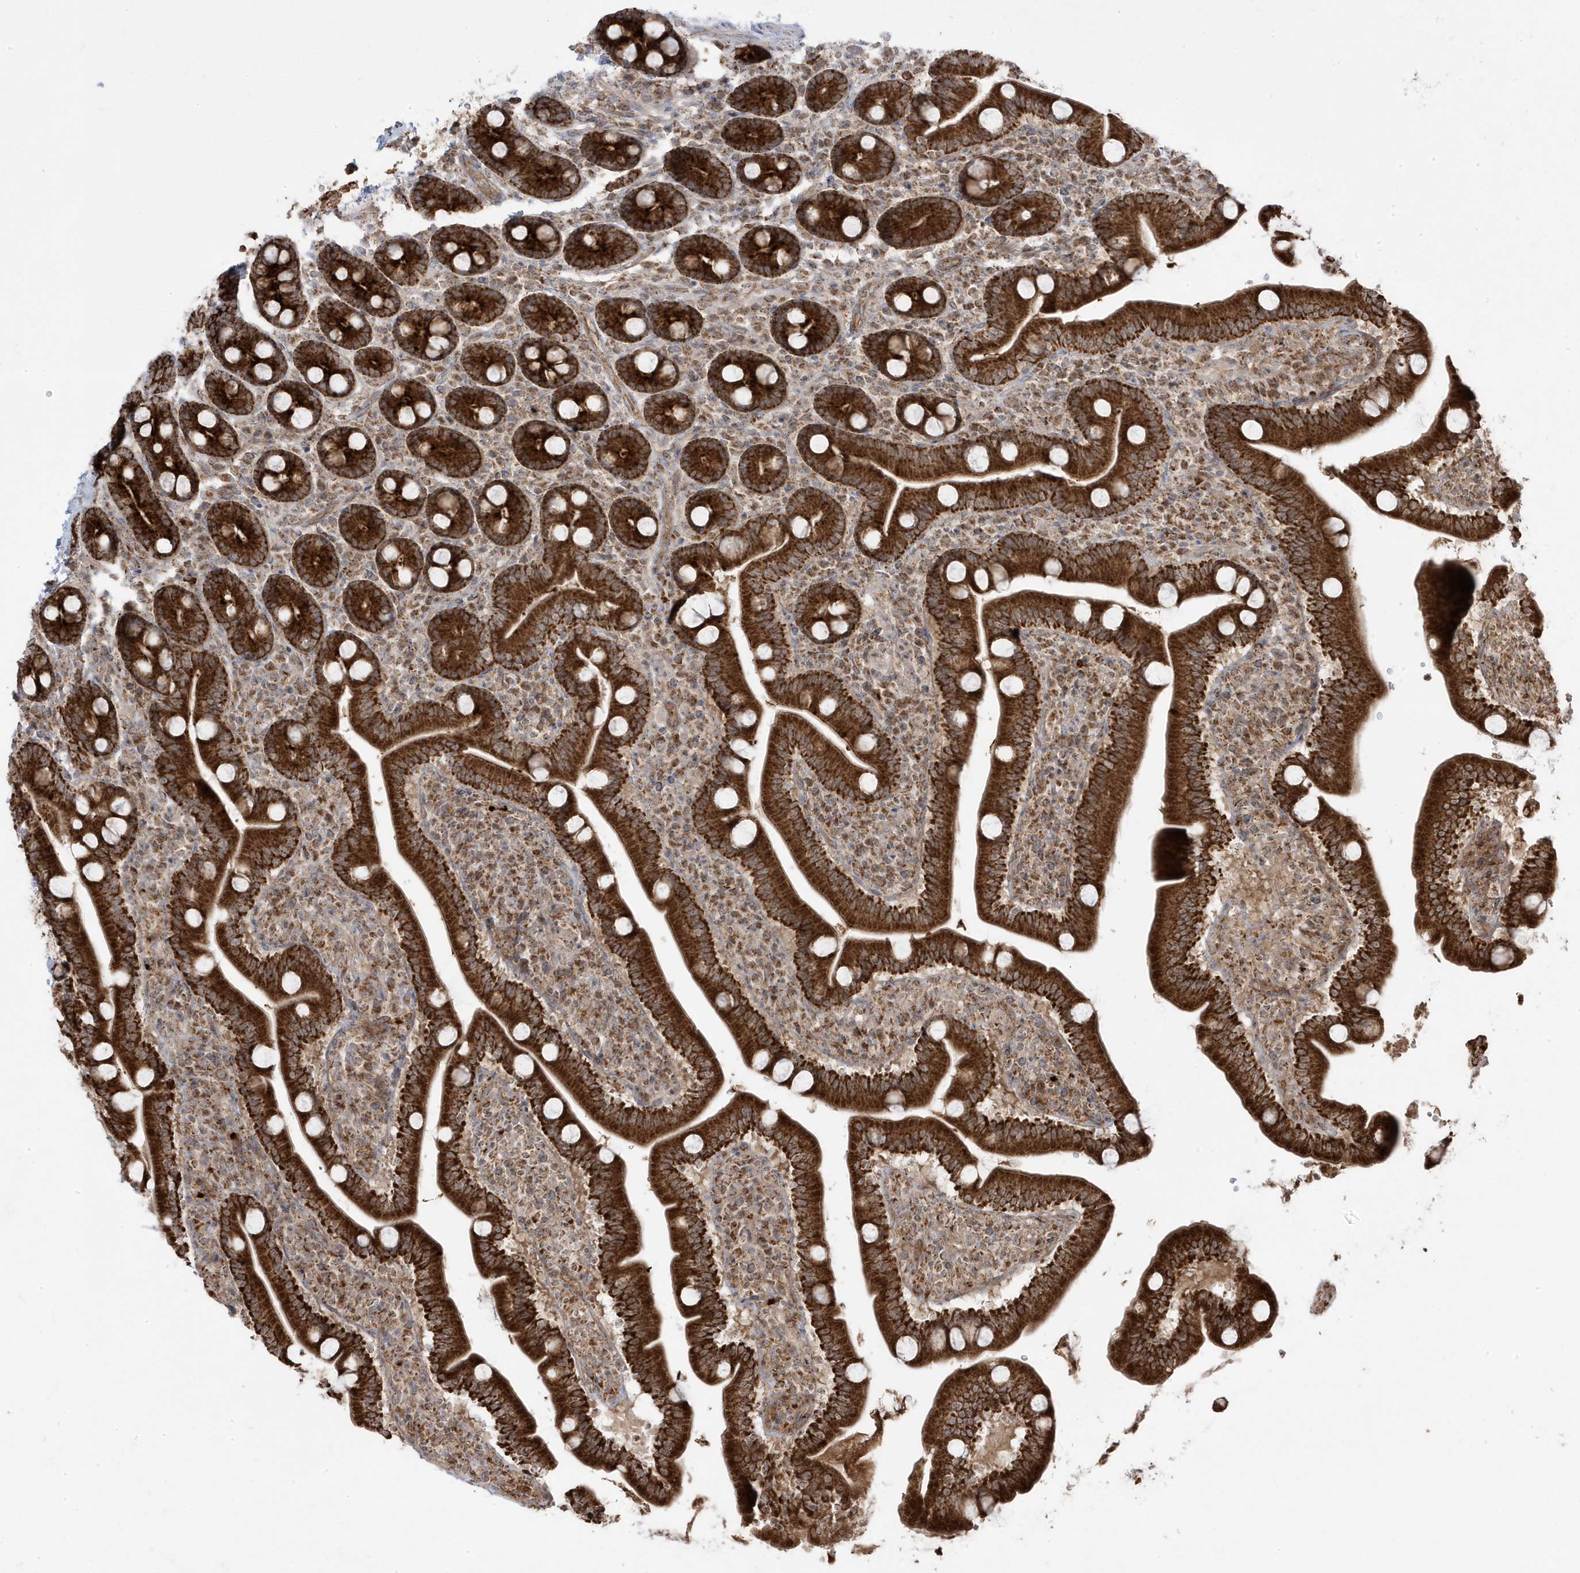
{"staining": {"intensity": "strong", "quantity": ">75%", "location": "cytoplasmic/membranous"}, "tissue": "duodenum", "cell_type": "Glandular cells", "image_type": "normal", "snomed": [{"axis": "morphology", "description": "Normal tissue, NOS"}, {"axis": "topography", "description": "Duodenum"}], "caption": "Immunohistochemistry (IHC) photomicrograph of normal duodenum stained for a protein (brown), which reveals high levels of strong cytoplasmic/membranous positivity in about >75% of glandular cells.", "gene": "CLUAP1", "patient": {"sex": "male", "age": 35}}